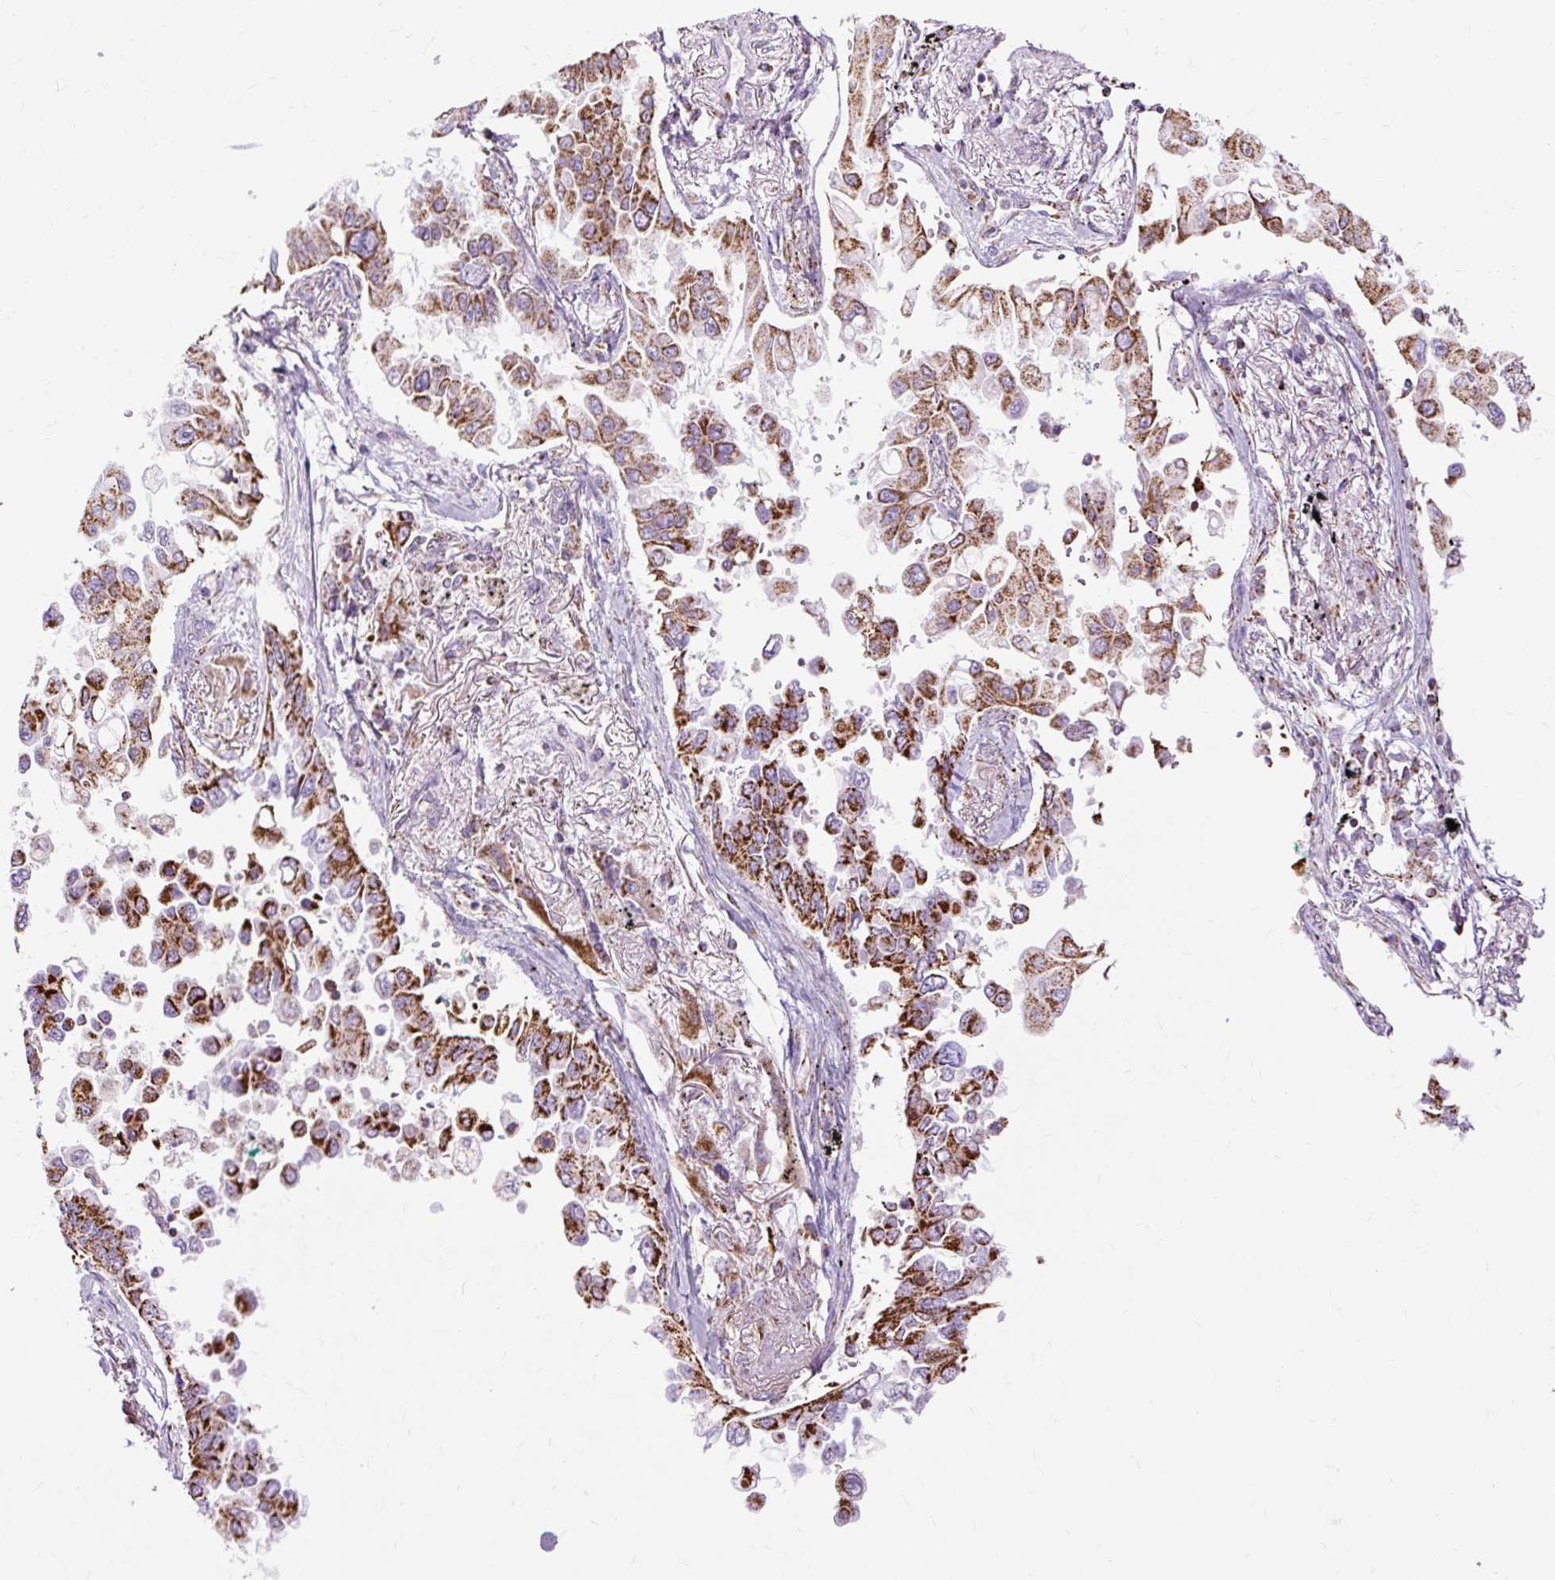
{"staining": {"intensity": "strong", "quantity": ">75%", "location": "cytoplasmic/membranous"}, "tissue": "lung cancer", "cell_type": "Tumor cells", "image_type": "cancer", "snomed": [{"axis": "morphology", "description": "Adenocarcinoma, NOS"}, {"axis": "topography", "description": "Lung"}], "caption": "Lung cancer (adenocarcinoma) stained with DAB (3,3'-diaminobenzidine) immunohistochemistry (IHC) shows high levels of strong cytoplasmic/membranous staining in about >75% of tumor cells.", "gene": "DLAT", "patient": {"sex": "female", "age": 67}}